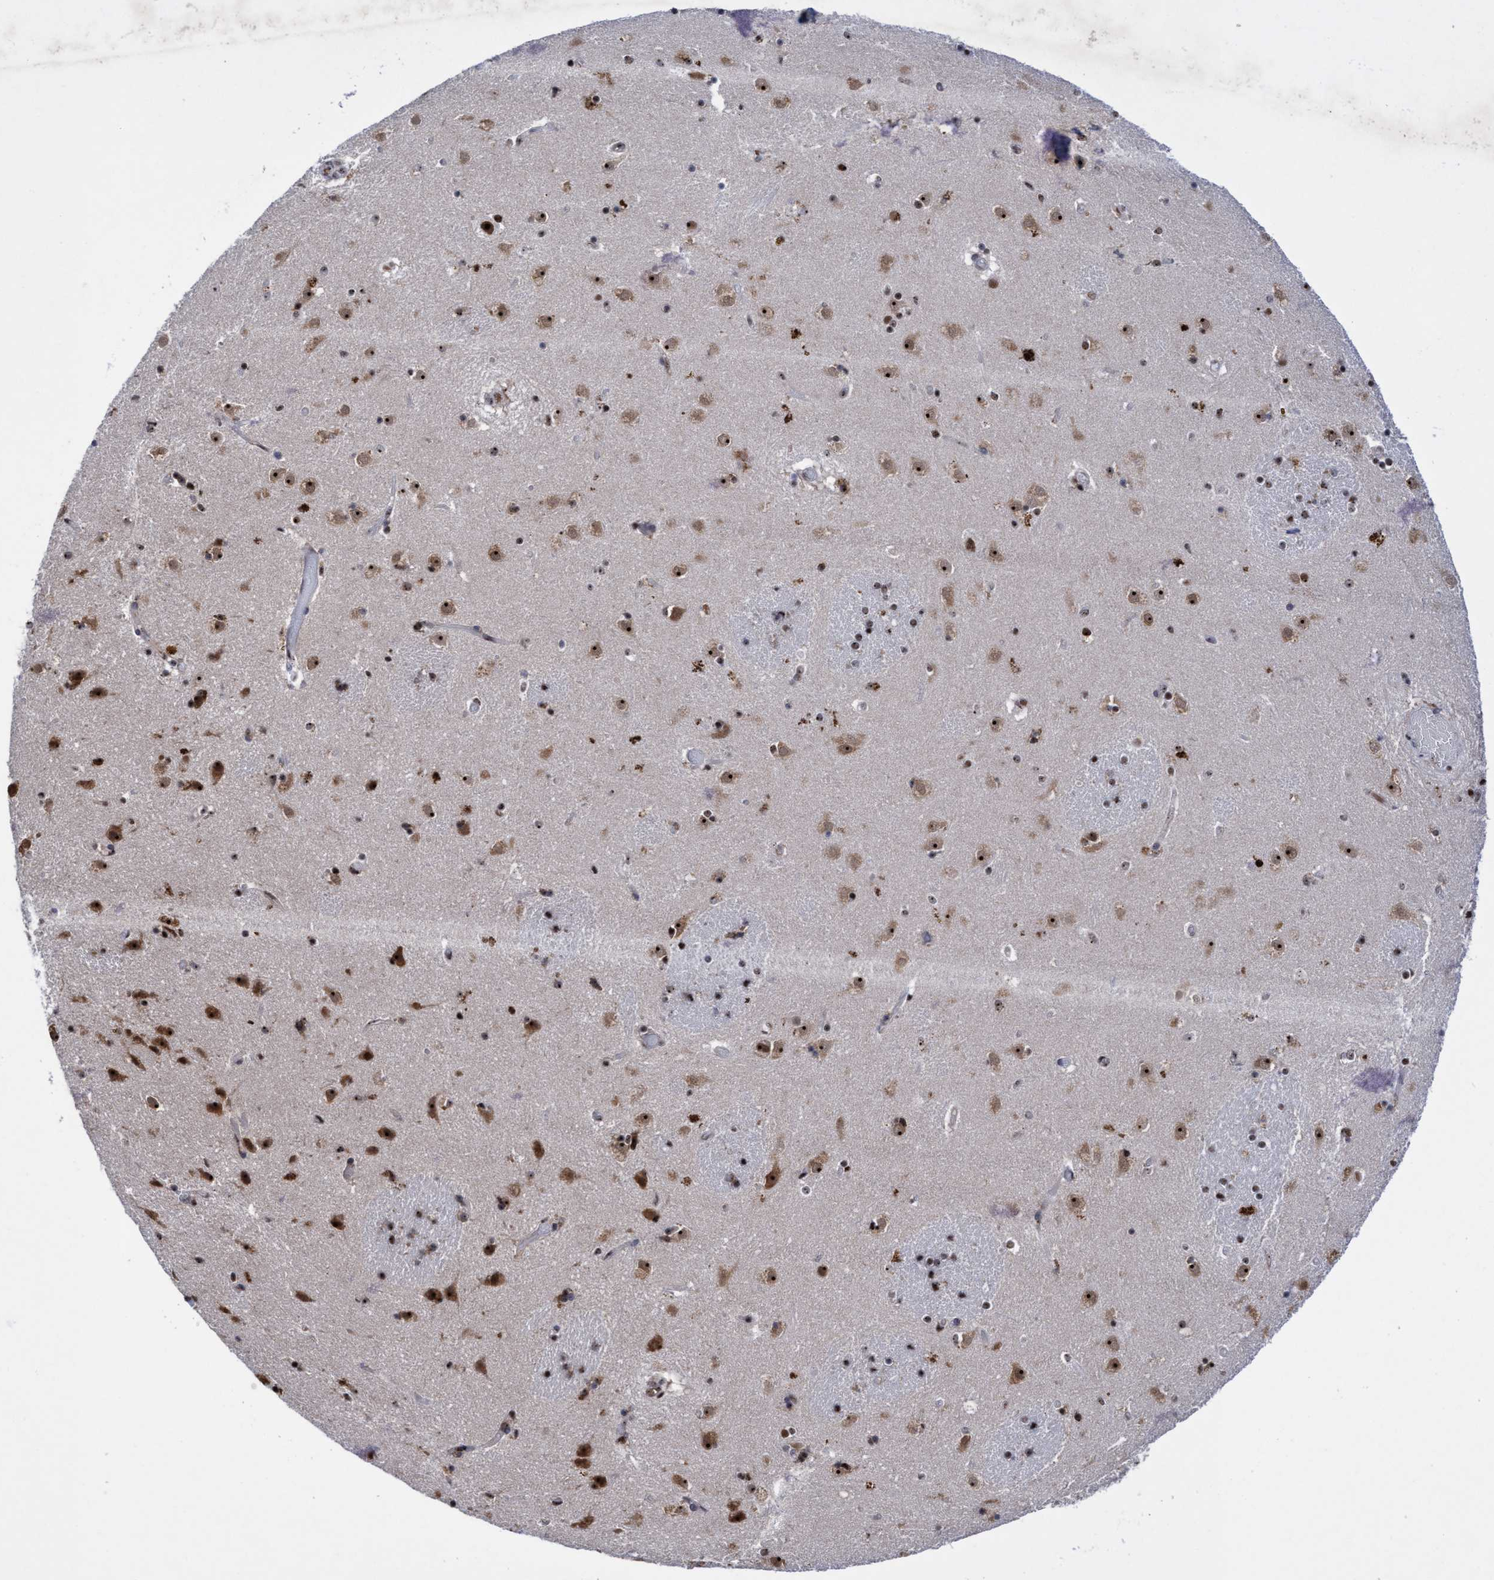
{"staining": {"intensity": "moderate", "quantity": "25%-75%", "location": "nuclear"}, "tissue": "caudate", "cell_type": "Glial cells", "image_type": "normal", "snomed": [{"axis": "morphology", "description": "Normal tissue, NOS"}, {"axis": "topography", "description": "Lateral ventricle wall"}], "caption": "A high-resolution photomicrograph shows immunohistochemistry (IHC) staining of normal caudate, which shows moderate nuclear positivity in about 25%-75% of glial cells. (DAB (3,3'-diaminobenzidine) = brown stain, brightfield microscopy at high magnification).", "gene": "EFCAB10", "patient": {"sex": "male", "age": 70}}